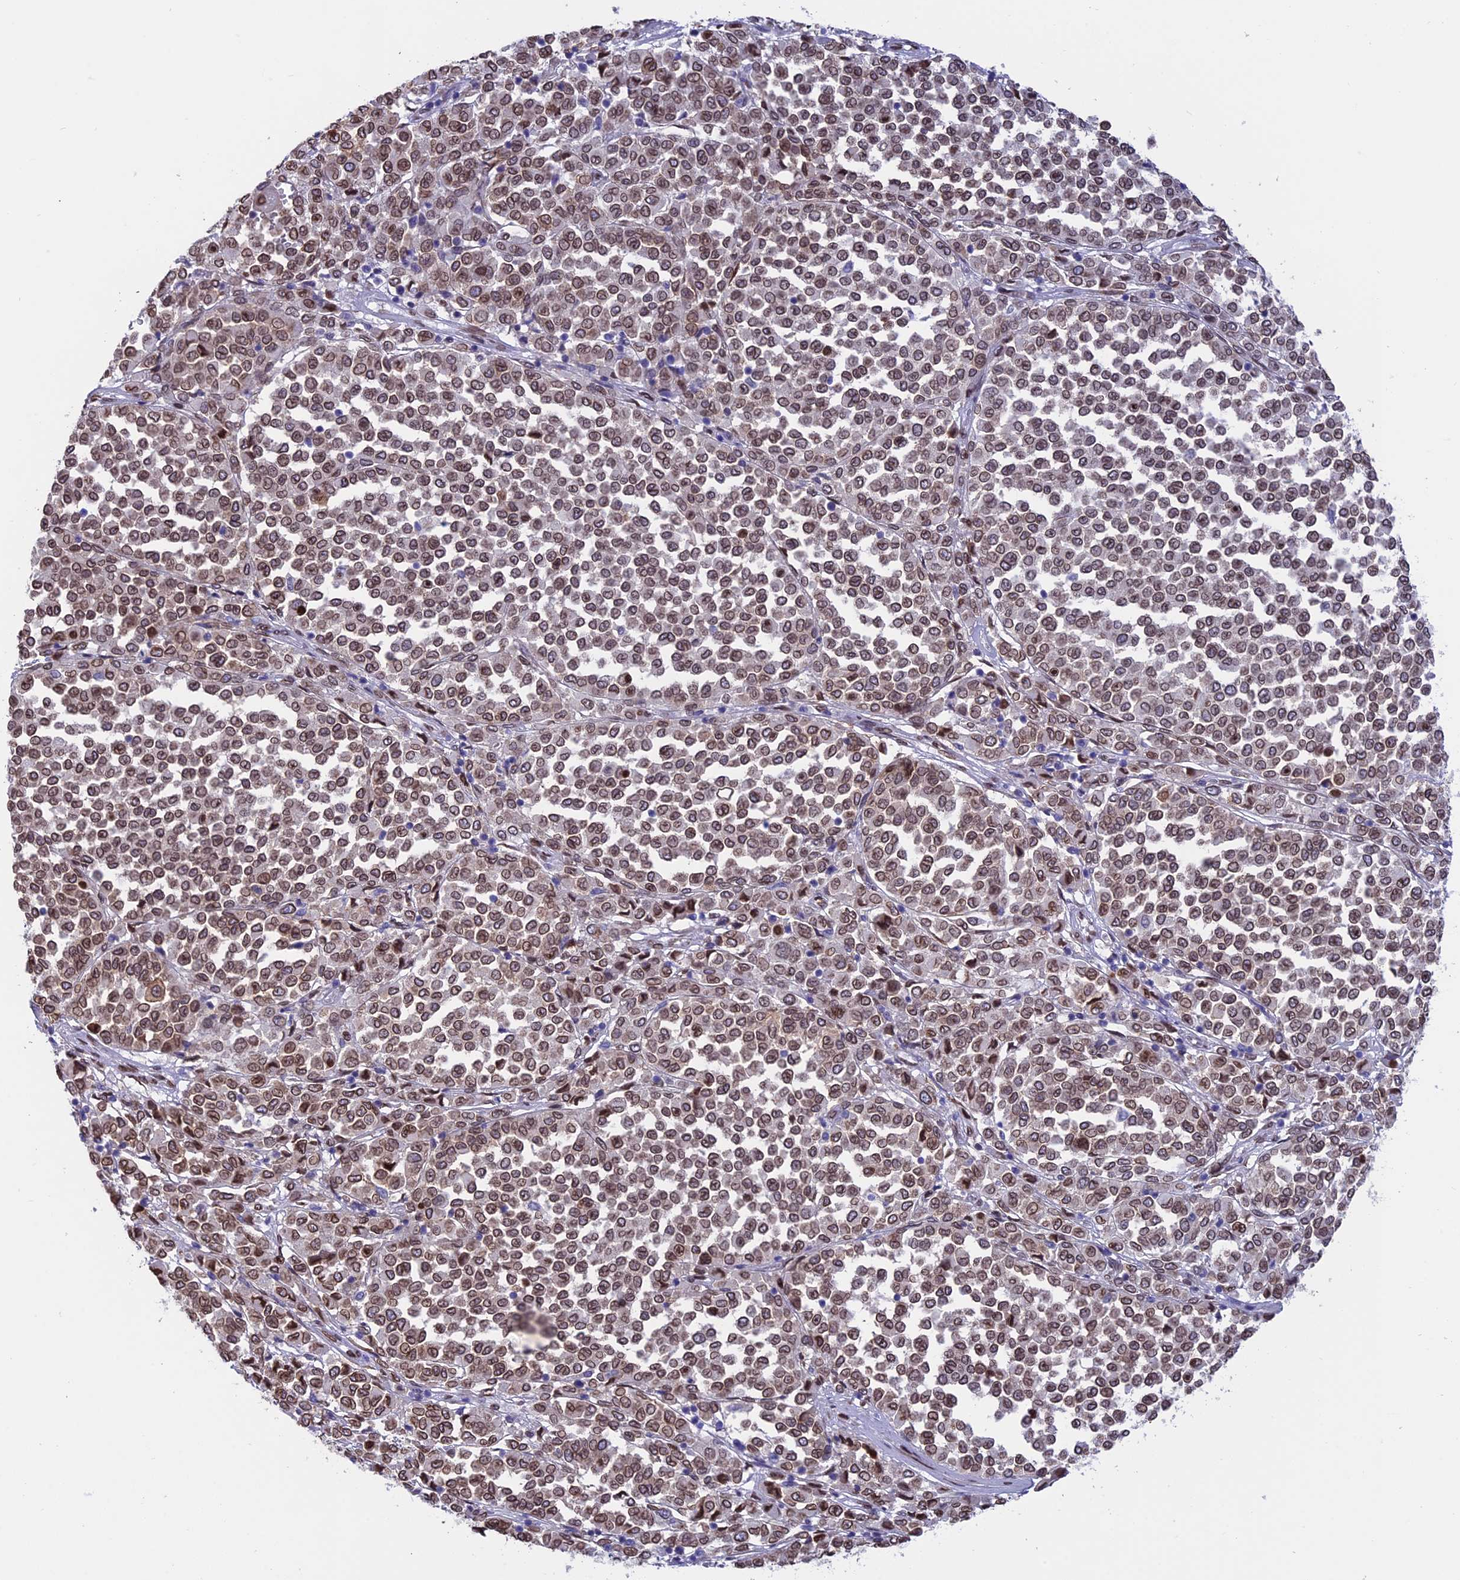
{"staining": {"intensity": "moderate", "quantity": ">75%", "location": "cytoplasmic/membranous,nuclear"}, "tissue": "melanoma", "cell_type": "Tumor cells", "image_type": "cancer", "snomed": [{"axis": "morphology", "description": "Malignant melanoma, Metastatic site"}, {"axis": "topography", "description": "Pancreas"}], "caption": "Immunohistochemistry (IHC) histopathology image of melanoma stained for a protein (brown), which displays medium levels of moderate cytoplasmic/membranous and nuclear positivity in about >75% of tumor cells.", "gene": "TMPRSS7", "patient": {"sex": "female", "age": 30}}